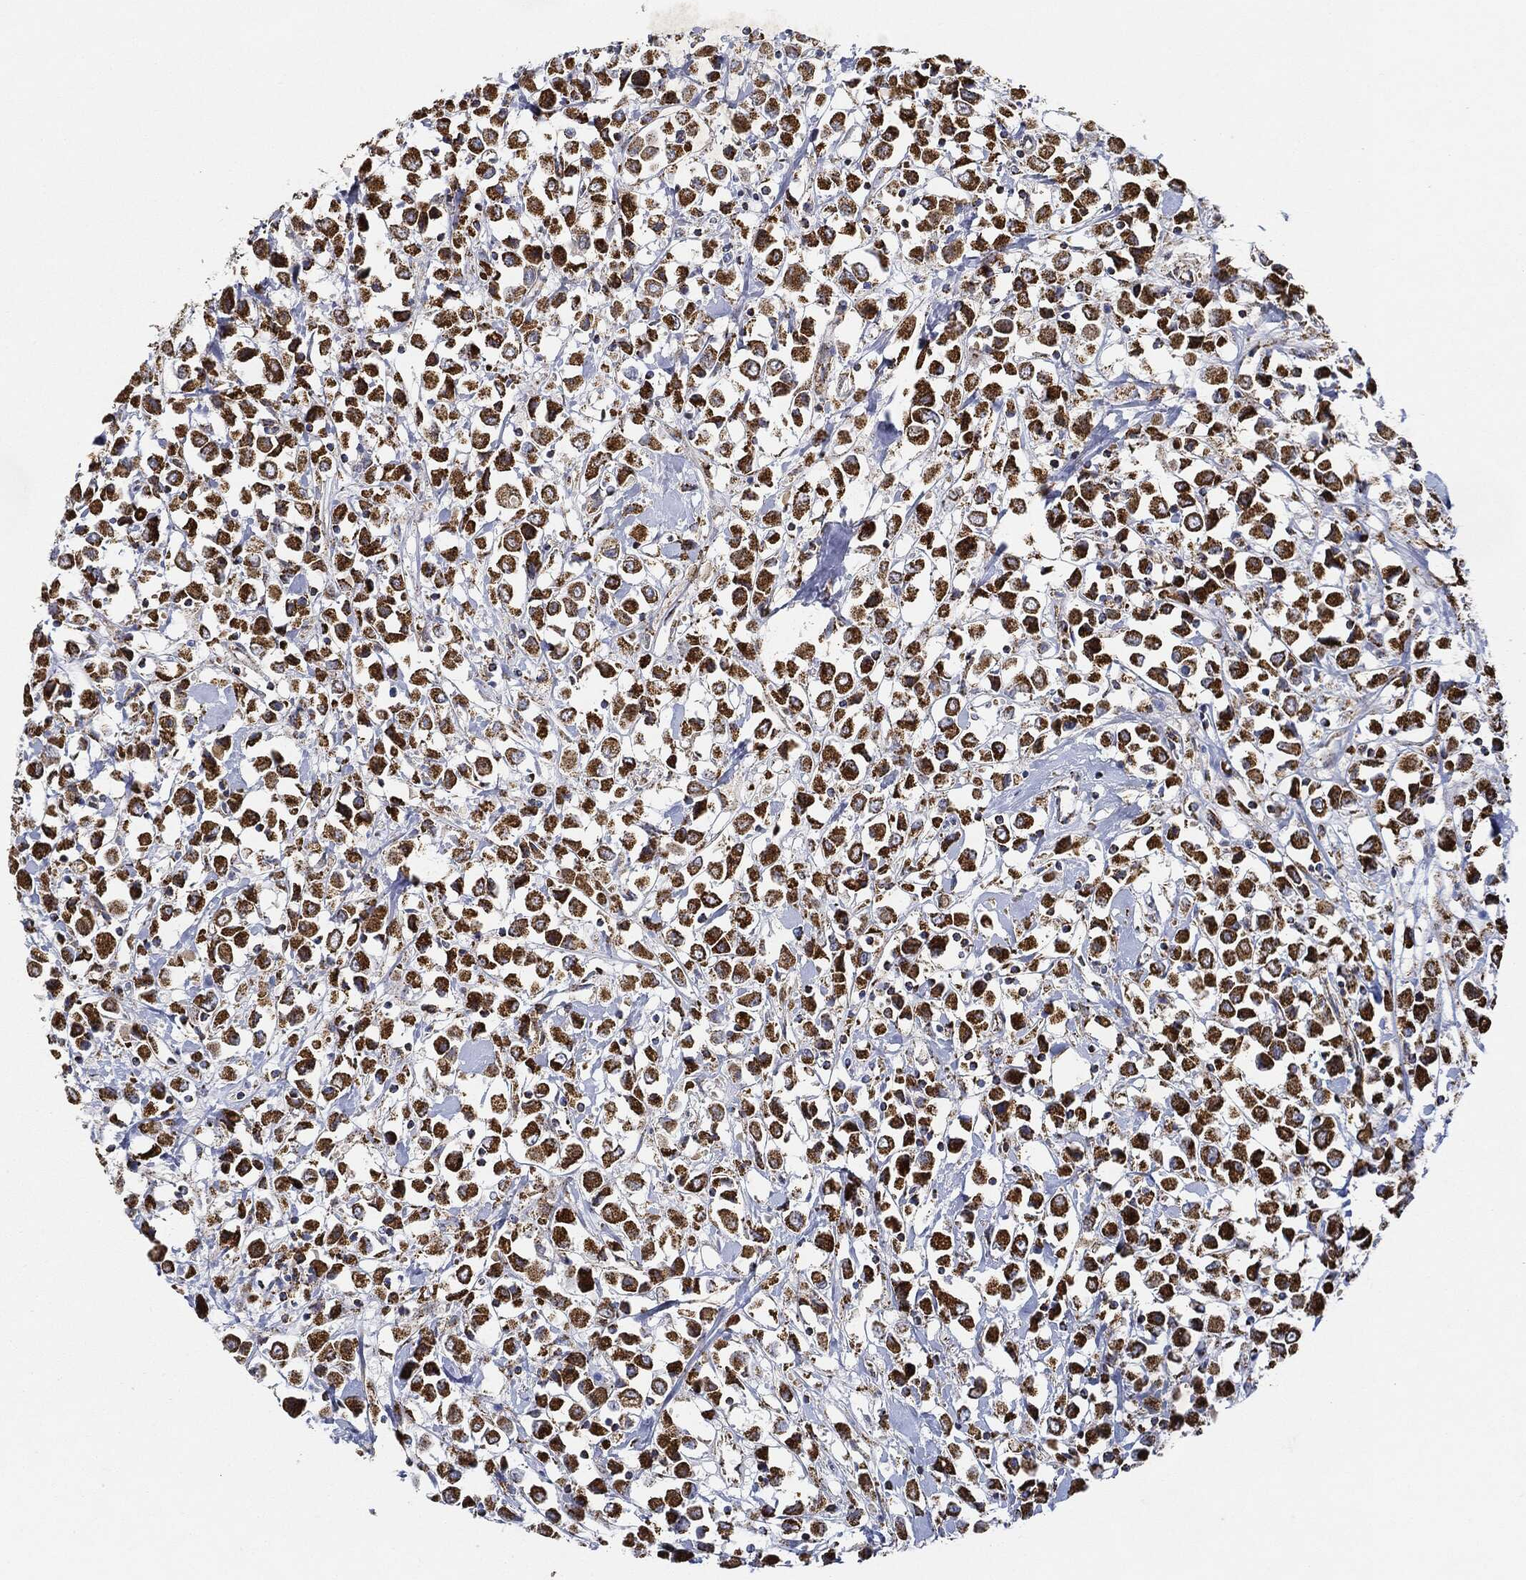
{"staining": {"intensity": "strong", "quantity": ">75%", "location": "cytoplasmic/membranous"}, "tissue": "breast cancer", "cell_type": "Tumor cells", "image_type": "cancer", "snomed": [{"axis": "morphology", "description": "Duct carcinoma"}, {"axis": "topography", "description": "Breast"}], "caption": "A high-resolution photomicrograph shows immunohistochemistry staining of breast cancer, which reveals strong cytoplasmic/membranous staining in about >75% of tumor cells.", "gene": "CAPN15", "patient": {"sex": "female", "age": 61}}